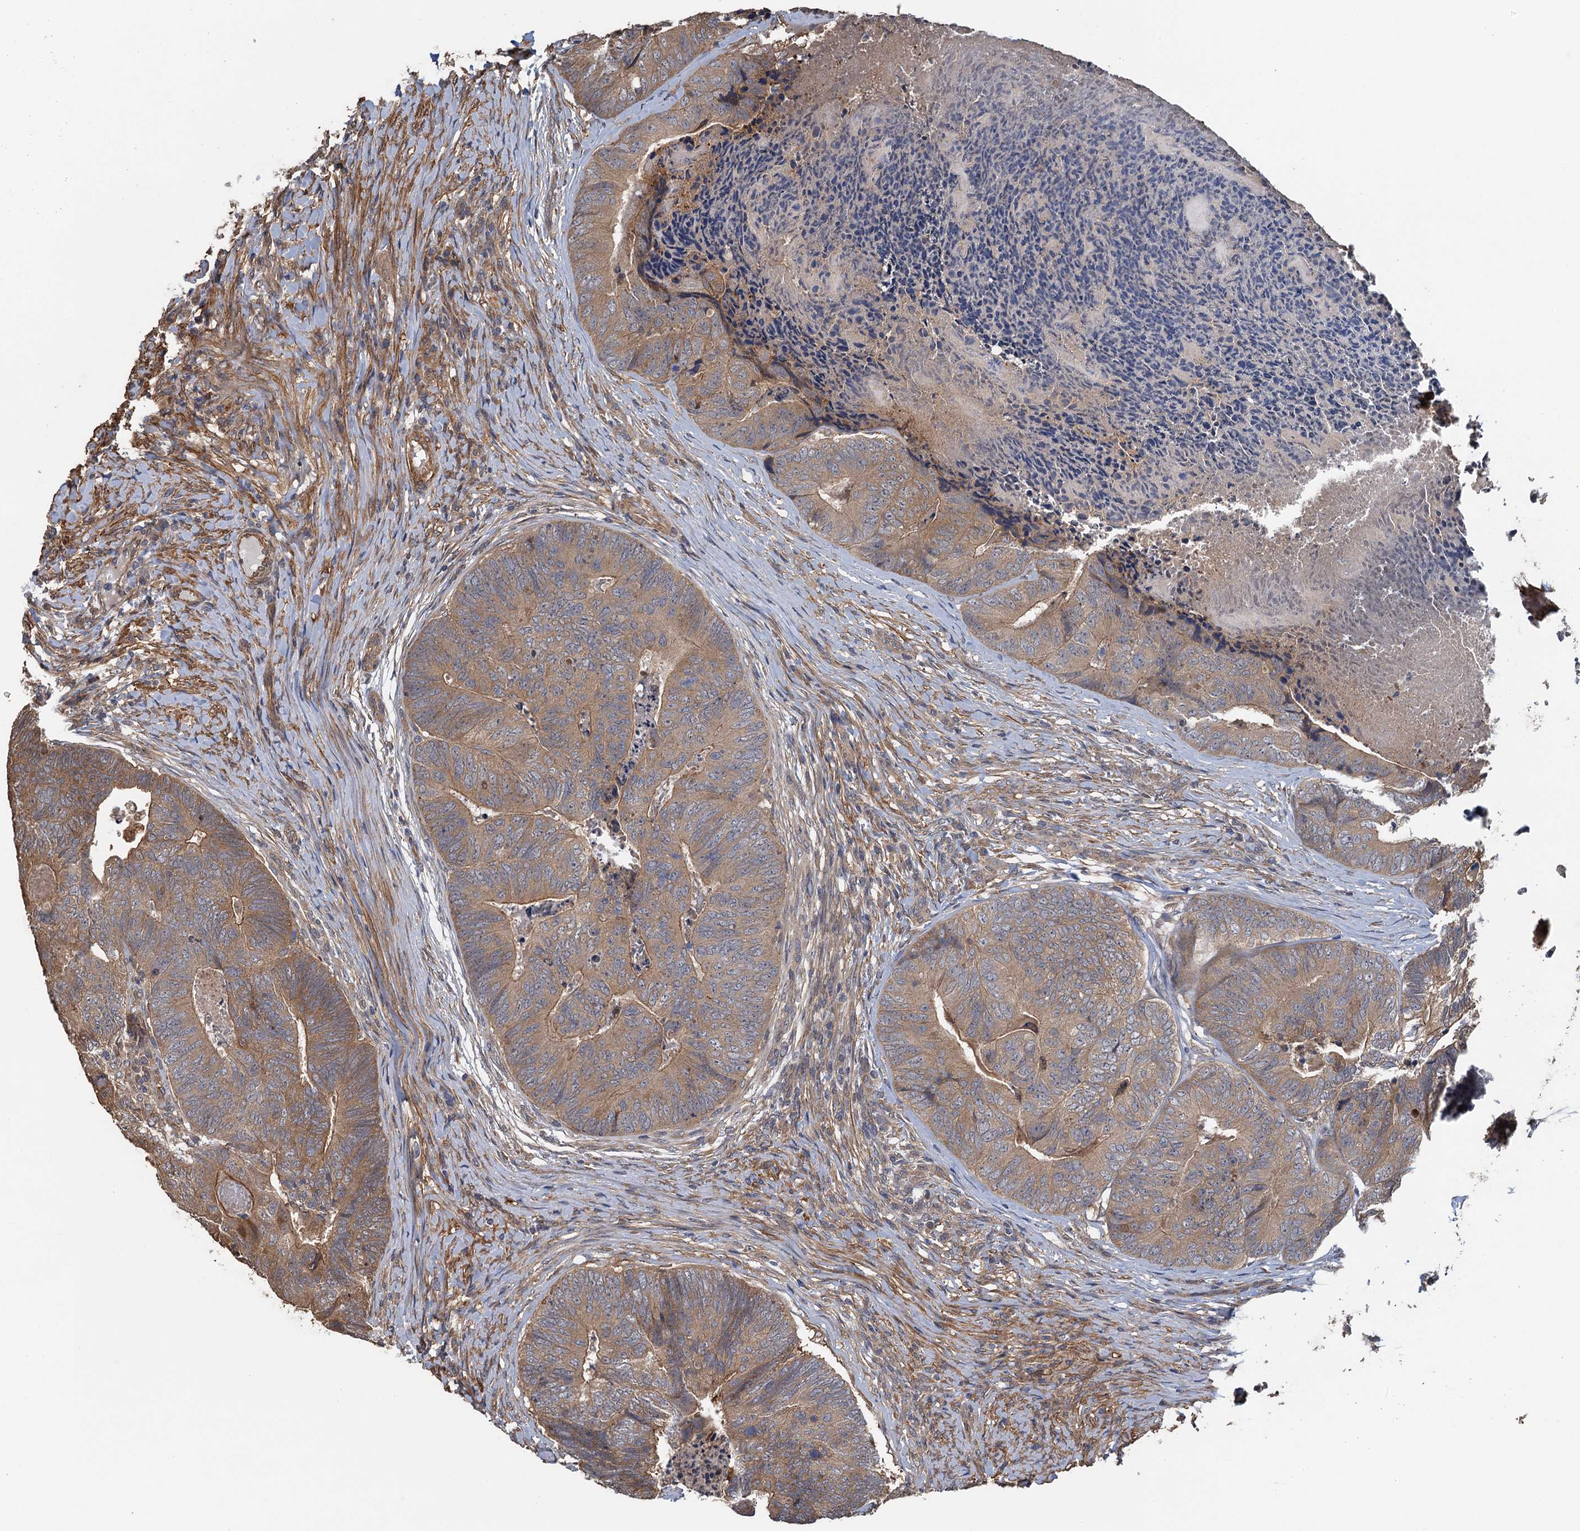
{"staining": {"intensity": "moderate", "quantity": ">75%", "location": "cytoplasmic/membranous"}, "tissue": "colorectal cancer", "cell_type": "Tumor cells", "image_type": "cancer", "snomed": [{"axis": "morphology", "description": "Adenocarcinoma, NOS"}, {"axis": "topography", "description": "Colon"}], "caption": "Approximately >75% of tumor cells in human colorectal cancer (adenocarcinoma) show moderate cytoplasmic/membranous protein expression as visualized by brown immunohistochemical staining.", "gene": "MEAK7", "patient": {"sex": "female", "age": 67}}